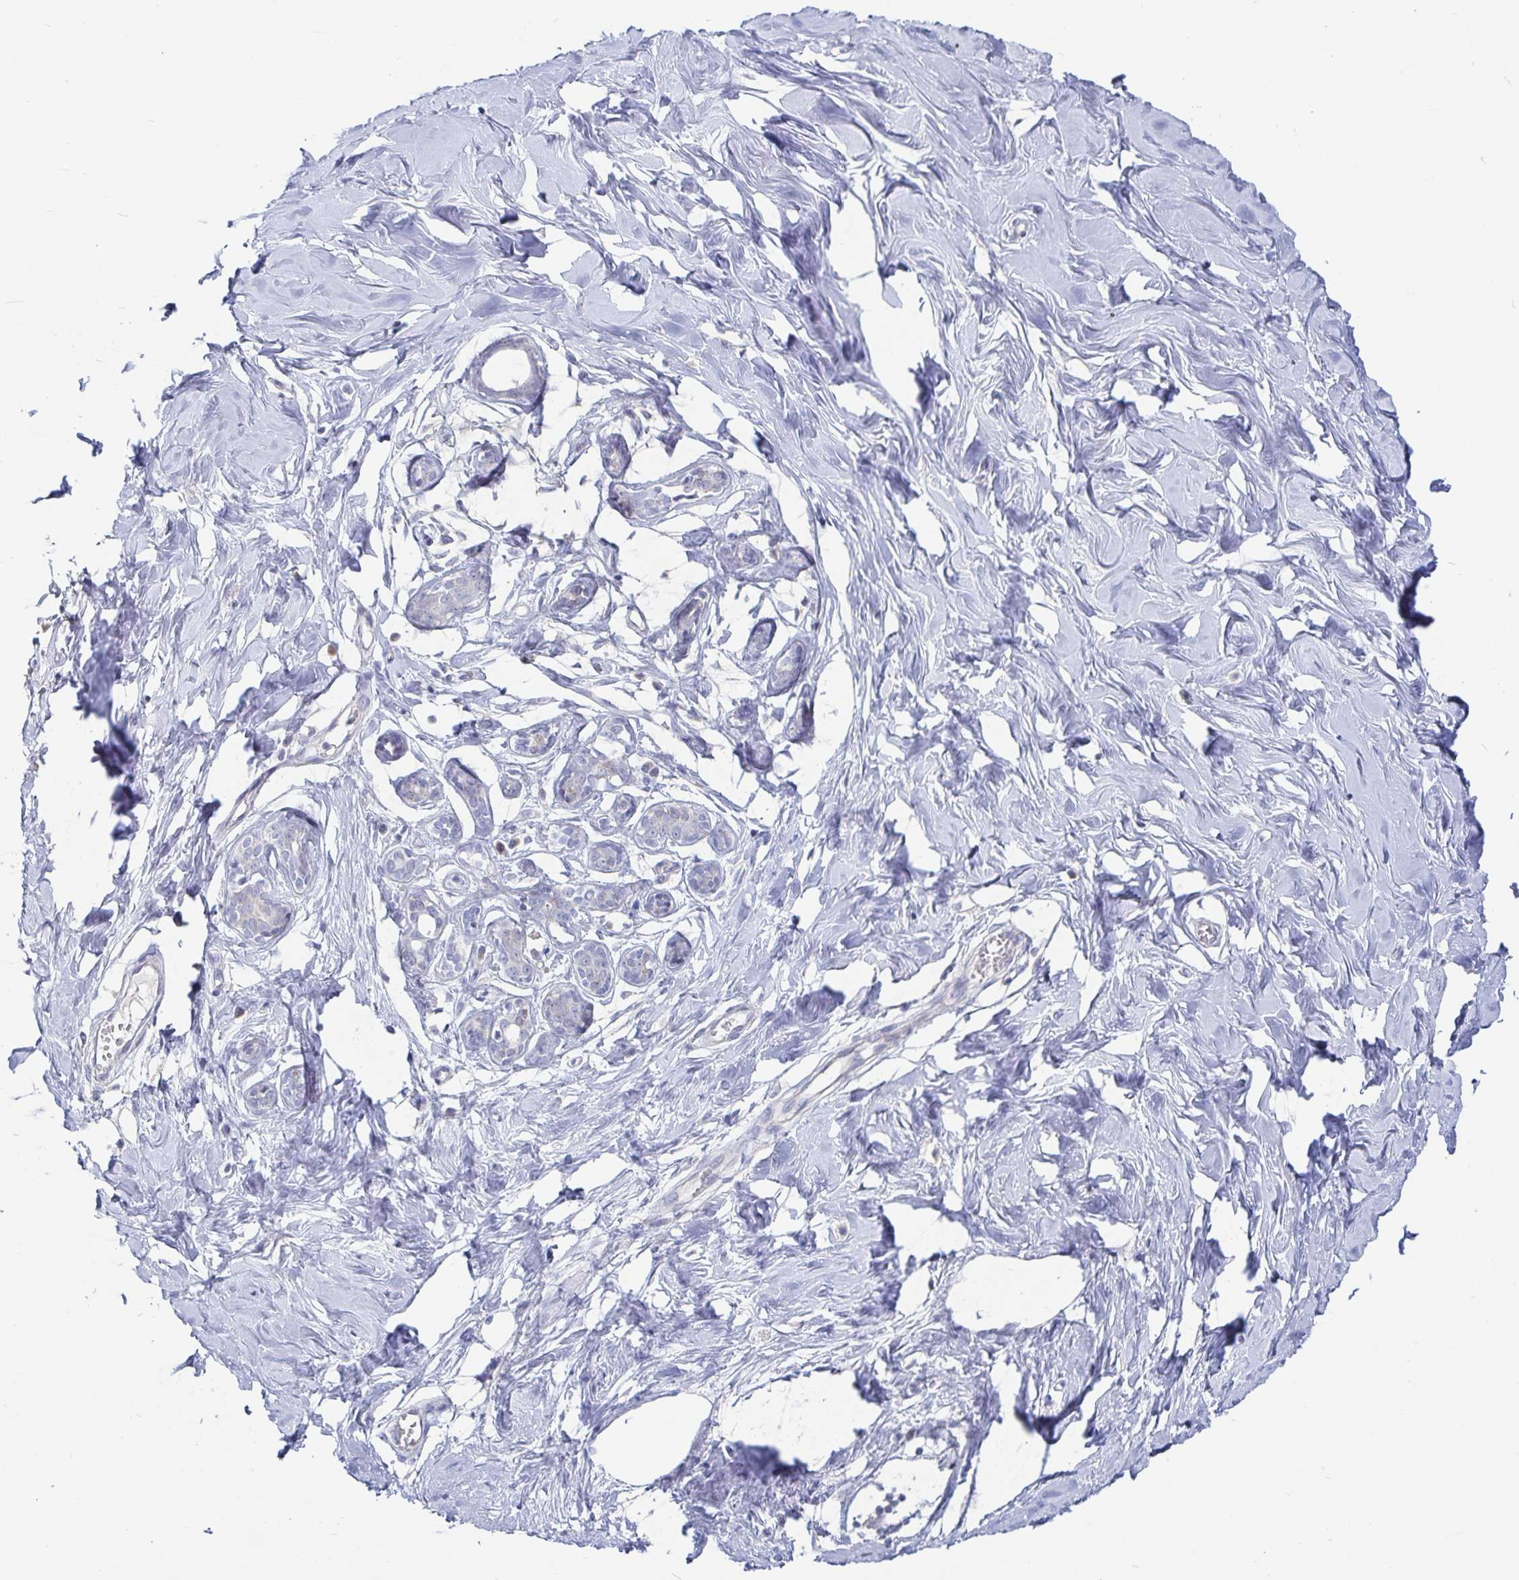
{"staining": {"intensity": "negative", "quantity": "none", "location": "none"}, "tissue": "breast", "cell_type": "Adipocytes", "image_type": "normal", "snomed": [{"axis": "morphology", "description": "Normal tissue, NOS"}, {"axis": "topography", "description": "Breast"}], "caption": "A photomicrograph of breast stained for a protein reveals no brown staining in adipocytes. (Brightfield microscopy of DAB IHC at high magnification).", "gene": "SPPL3", "patient": {"sex": "female", "age": 27}}